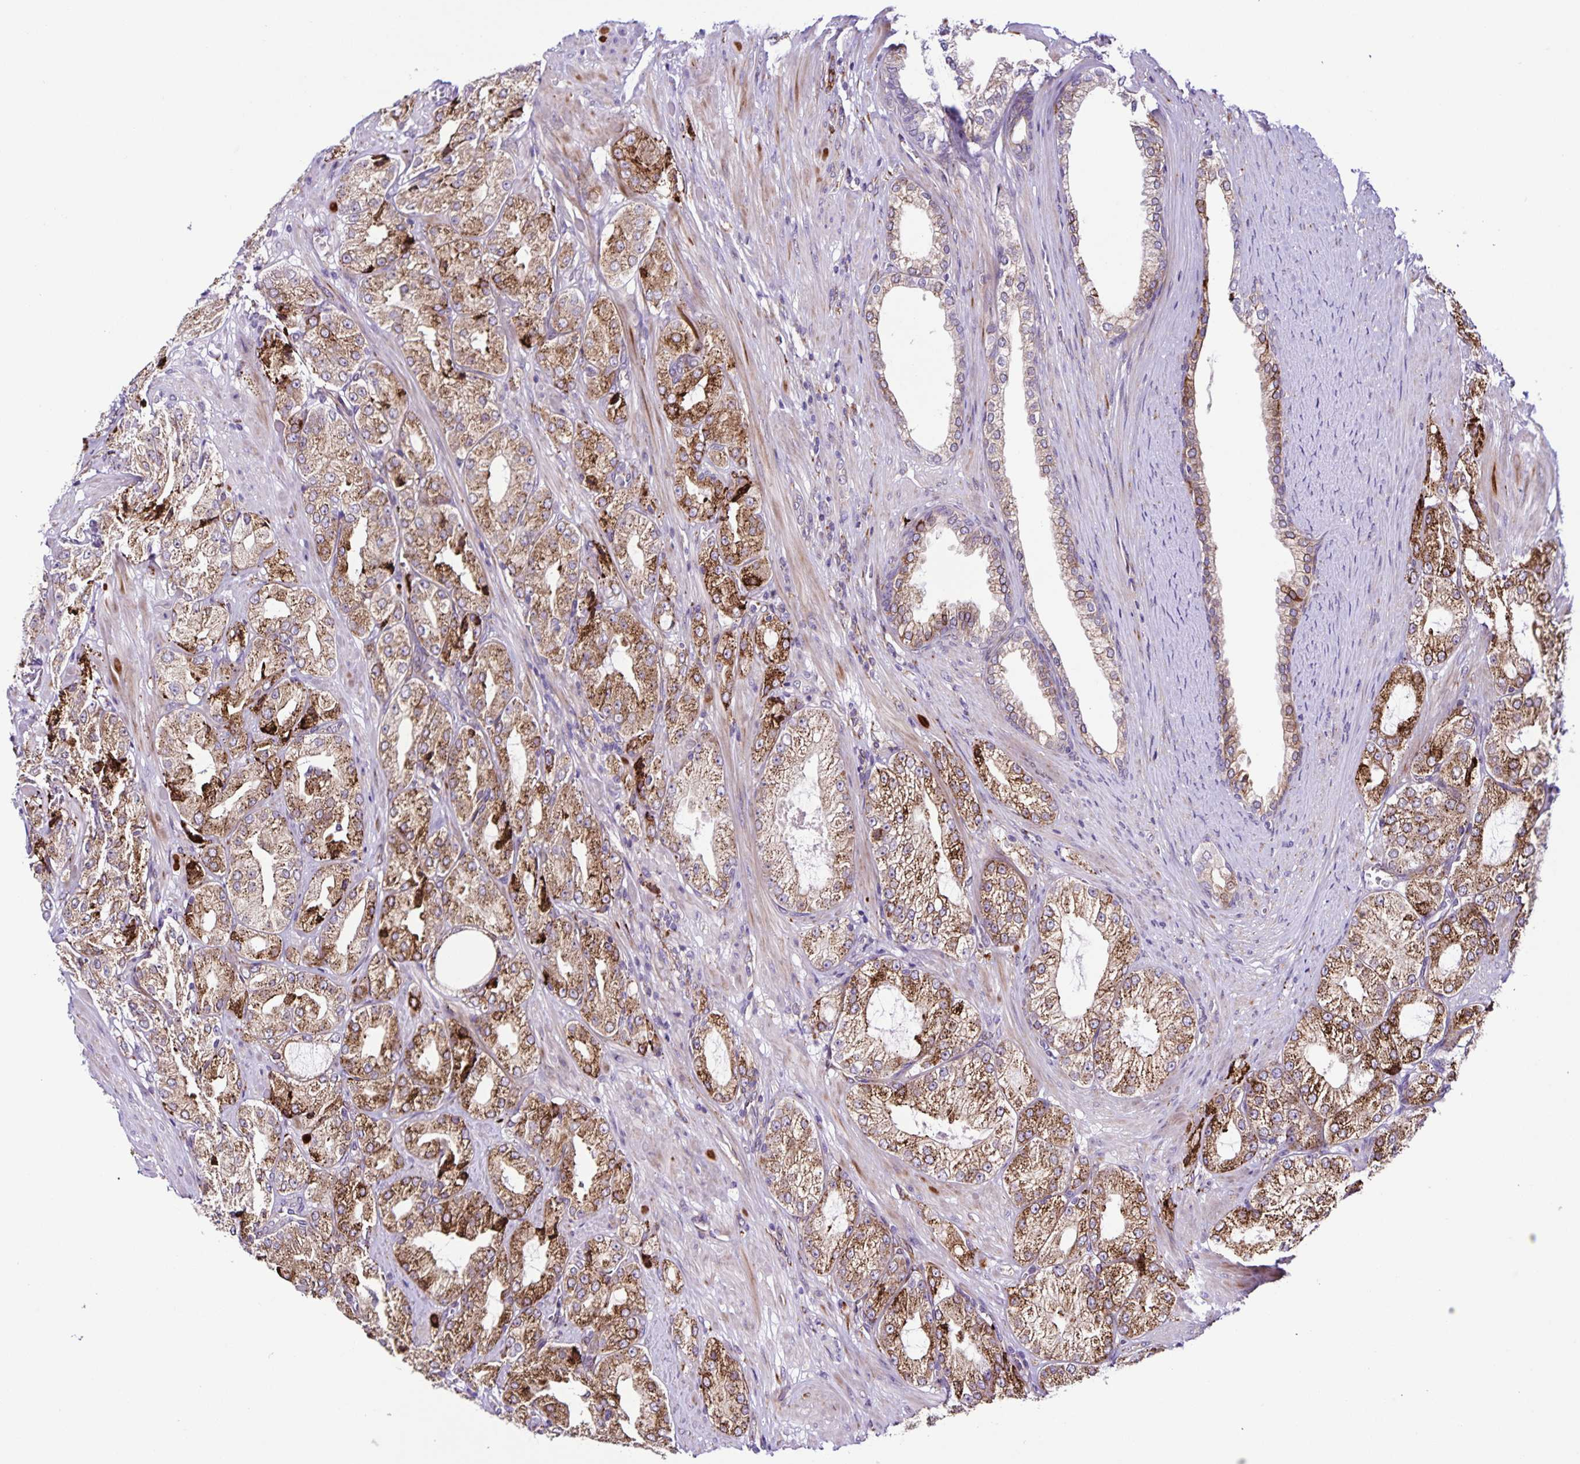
{"staining": {"intensity": "moderate", "quantity": "25%-75%", "location": "cytoplasmic/membranous"}, "tissue": "prostate cancer", "cell_type": "Tumor cells", "image_type": "cancer", "snomed": [{"axis": "morphology", "description": "Adenocarcinoma, High grade"}, {"axis": "topography", "description": "Prostate"}], "caption": "DAB (3,3'-diaminobenzidine) immunohistochemical staining of adenocarcinoma (high-grade) (prostate) displays moderate cytoplasmic/membranous protein staining in about 25%-75% of tumor cells. (brown staining indicates protein expression, while blue staining denotes nuclei).", "gene": "OSBPL5", "patient": {"sex": "male", "age": 68}}